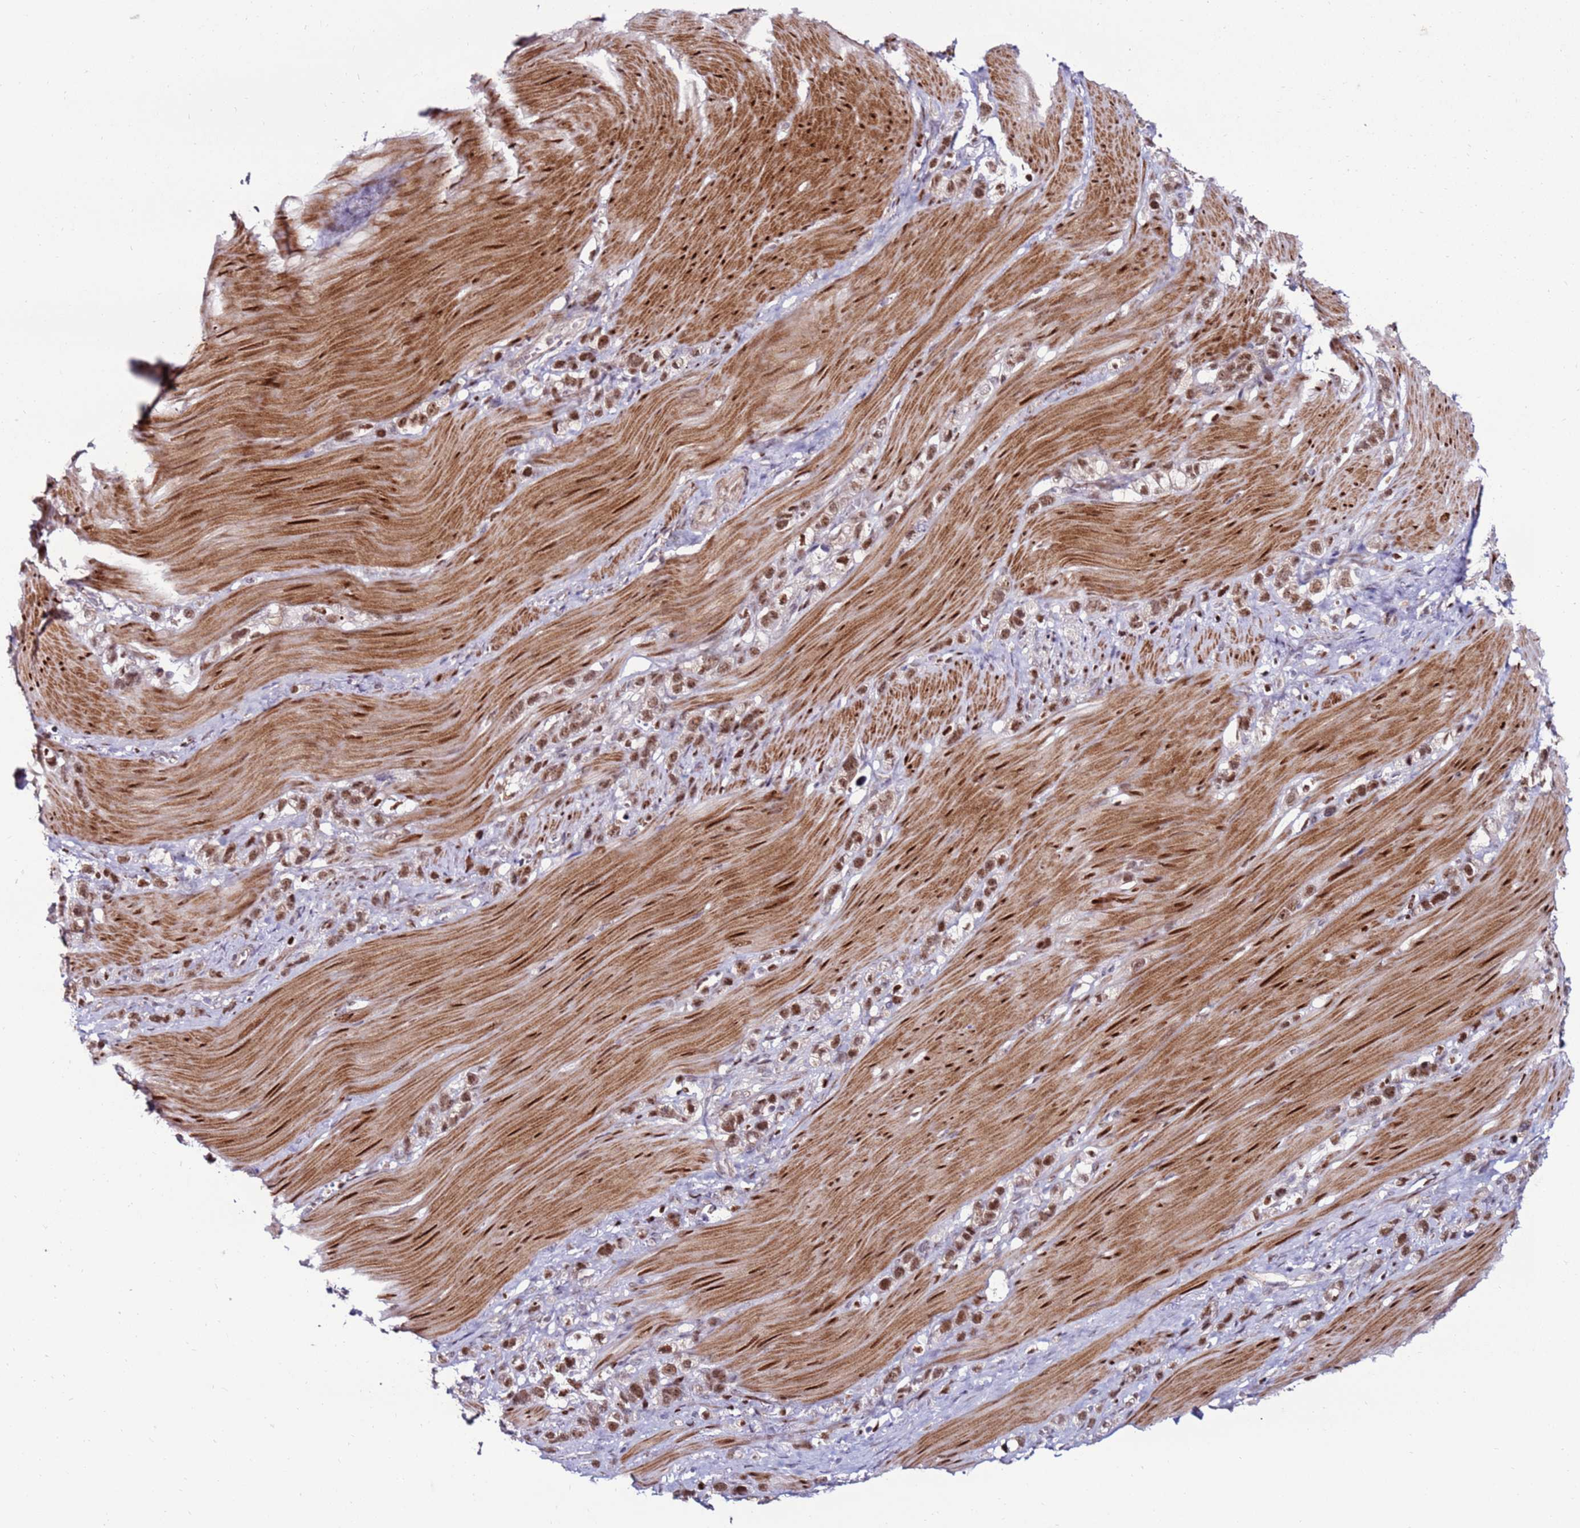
{"staining": {"intensity": "moderate", "quantity": ">75%", "location": "nuclear"}, "tissue": "stomach cancer", "cell_type": "Tumor cells", "image_type": "cancer", "snomed": [{"axis": "morphology", "description": "Adenocarcinoma, NOS"}, {"axis": "topography", "description": "Stomach"}], "caption": "DAB immunohistochemical staining of stomach adenocarcinoma demonstrates moderate nuclear protein positivity in approximately >75% of tumor cells. (Brightfield microscopy of DAB IHC at high magnification).", "gene": "KPNA4", "patient": {"sex": "female", "age": 65}}